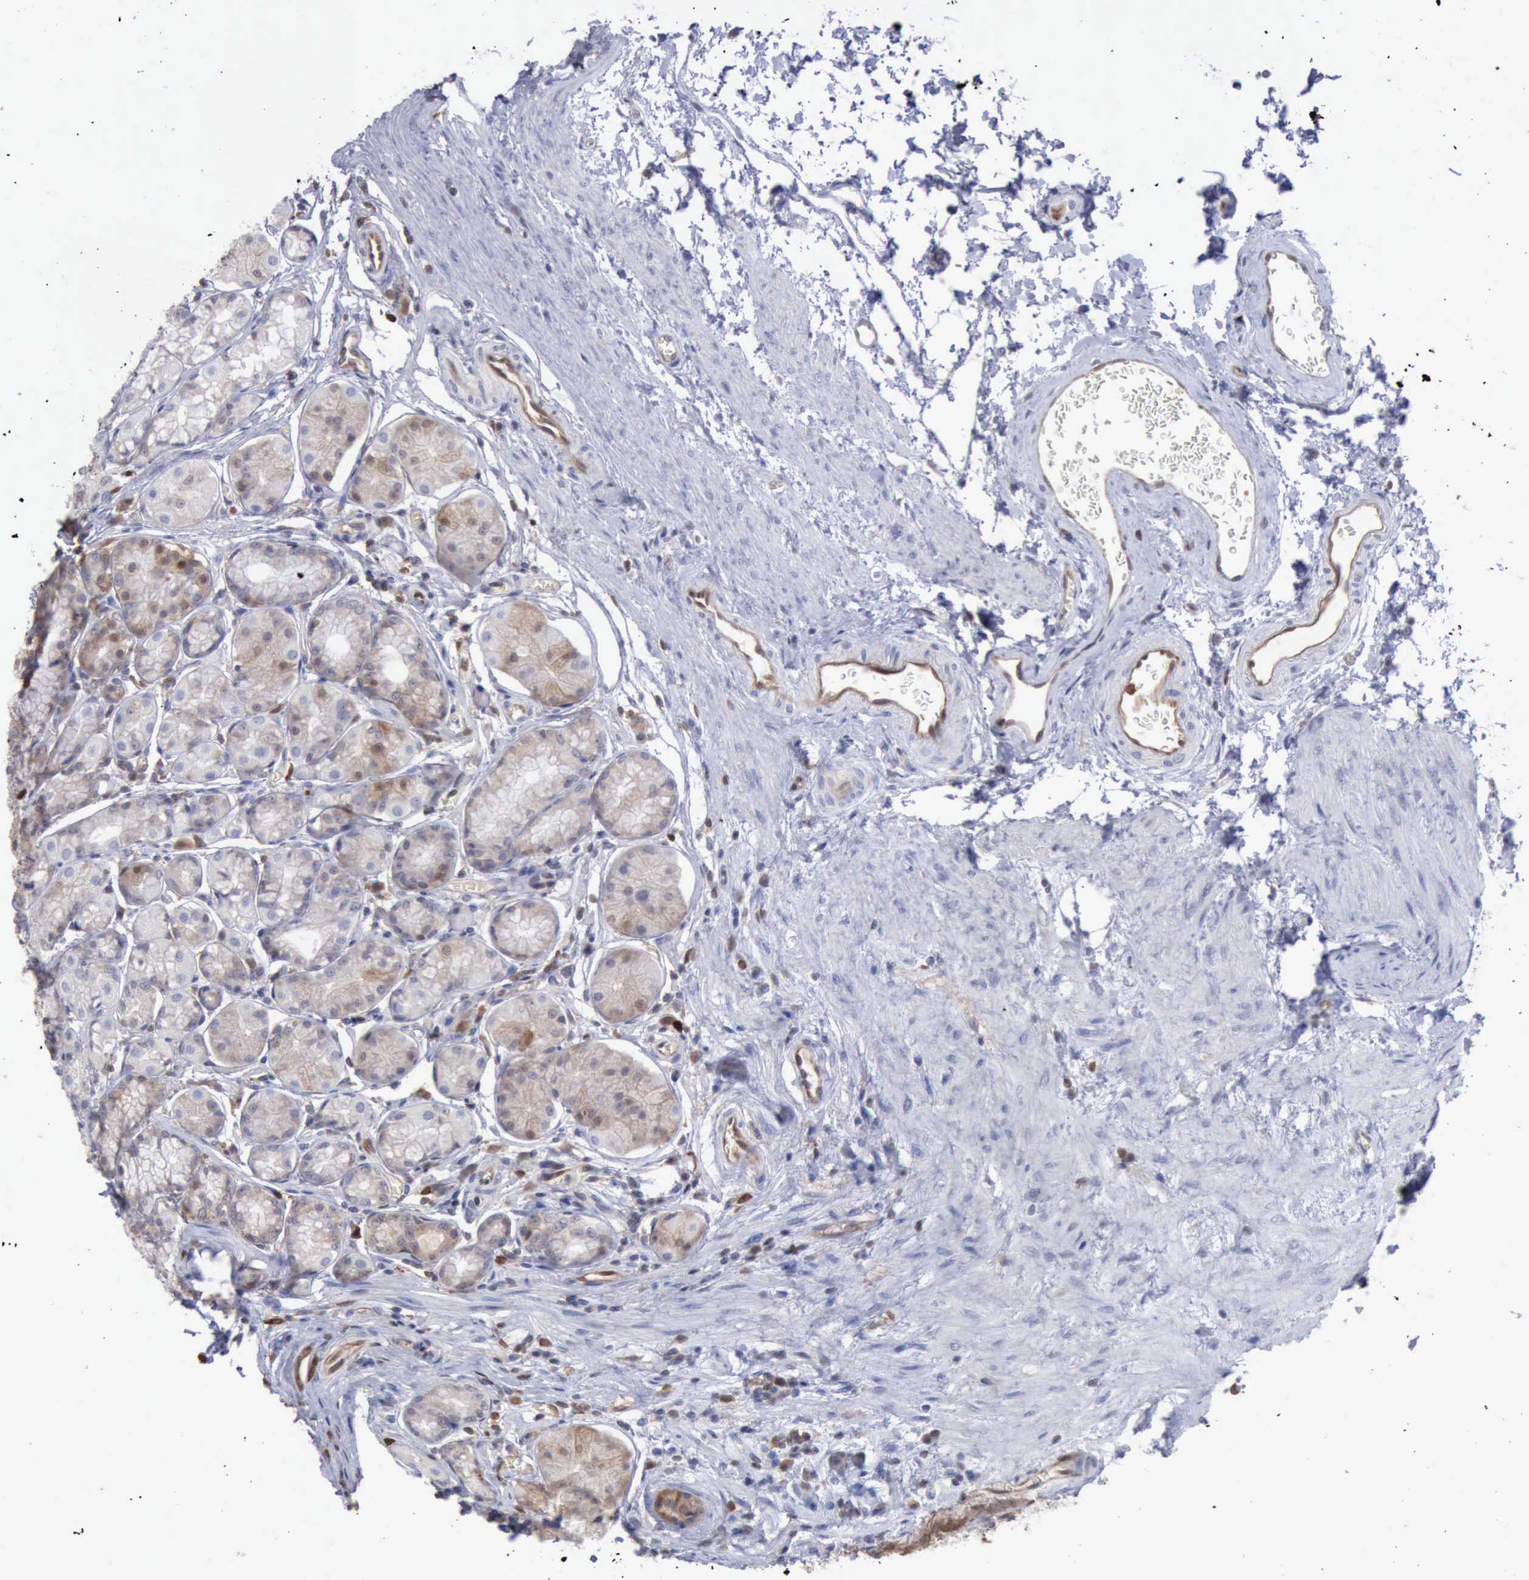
{"staining": {"intensity": "weak", "quantity": ">75%", "location": "cytoplasmic/membranous"}, "tissue": "stomach", "cell_type": "Glandular cells", "image_type": "normal", "snomed": [{"axis": "morphology", "description": "Normal tissue, NOS"}, {"axis": "topography", "description": "Stomach"}, {"axis": "topography", "description": "Stomach, lower"}], "caption": "IHC (DAB (3,3'-diaminobenzidine)) staining of normal human stomach reveals weak cytoplasmic/membranous protein staining in about >75% of glandular cells.", "gene": "STAT1", "patient": {"sex": "male", "age": 76}}